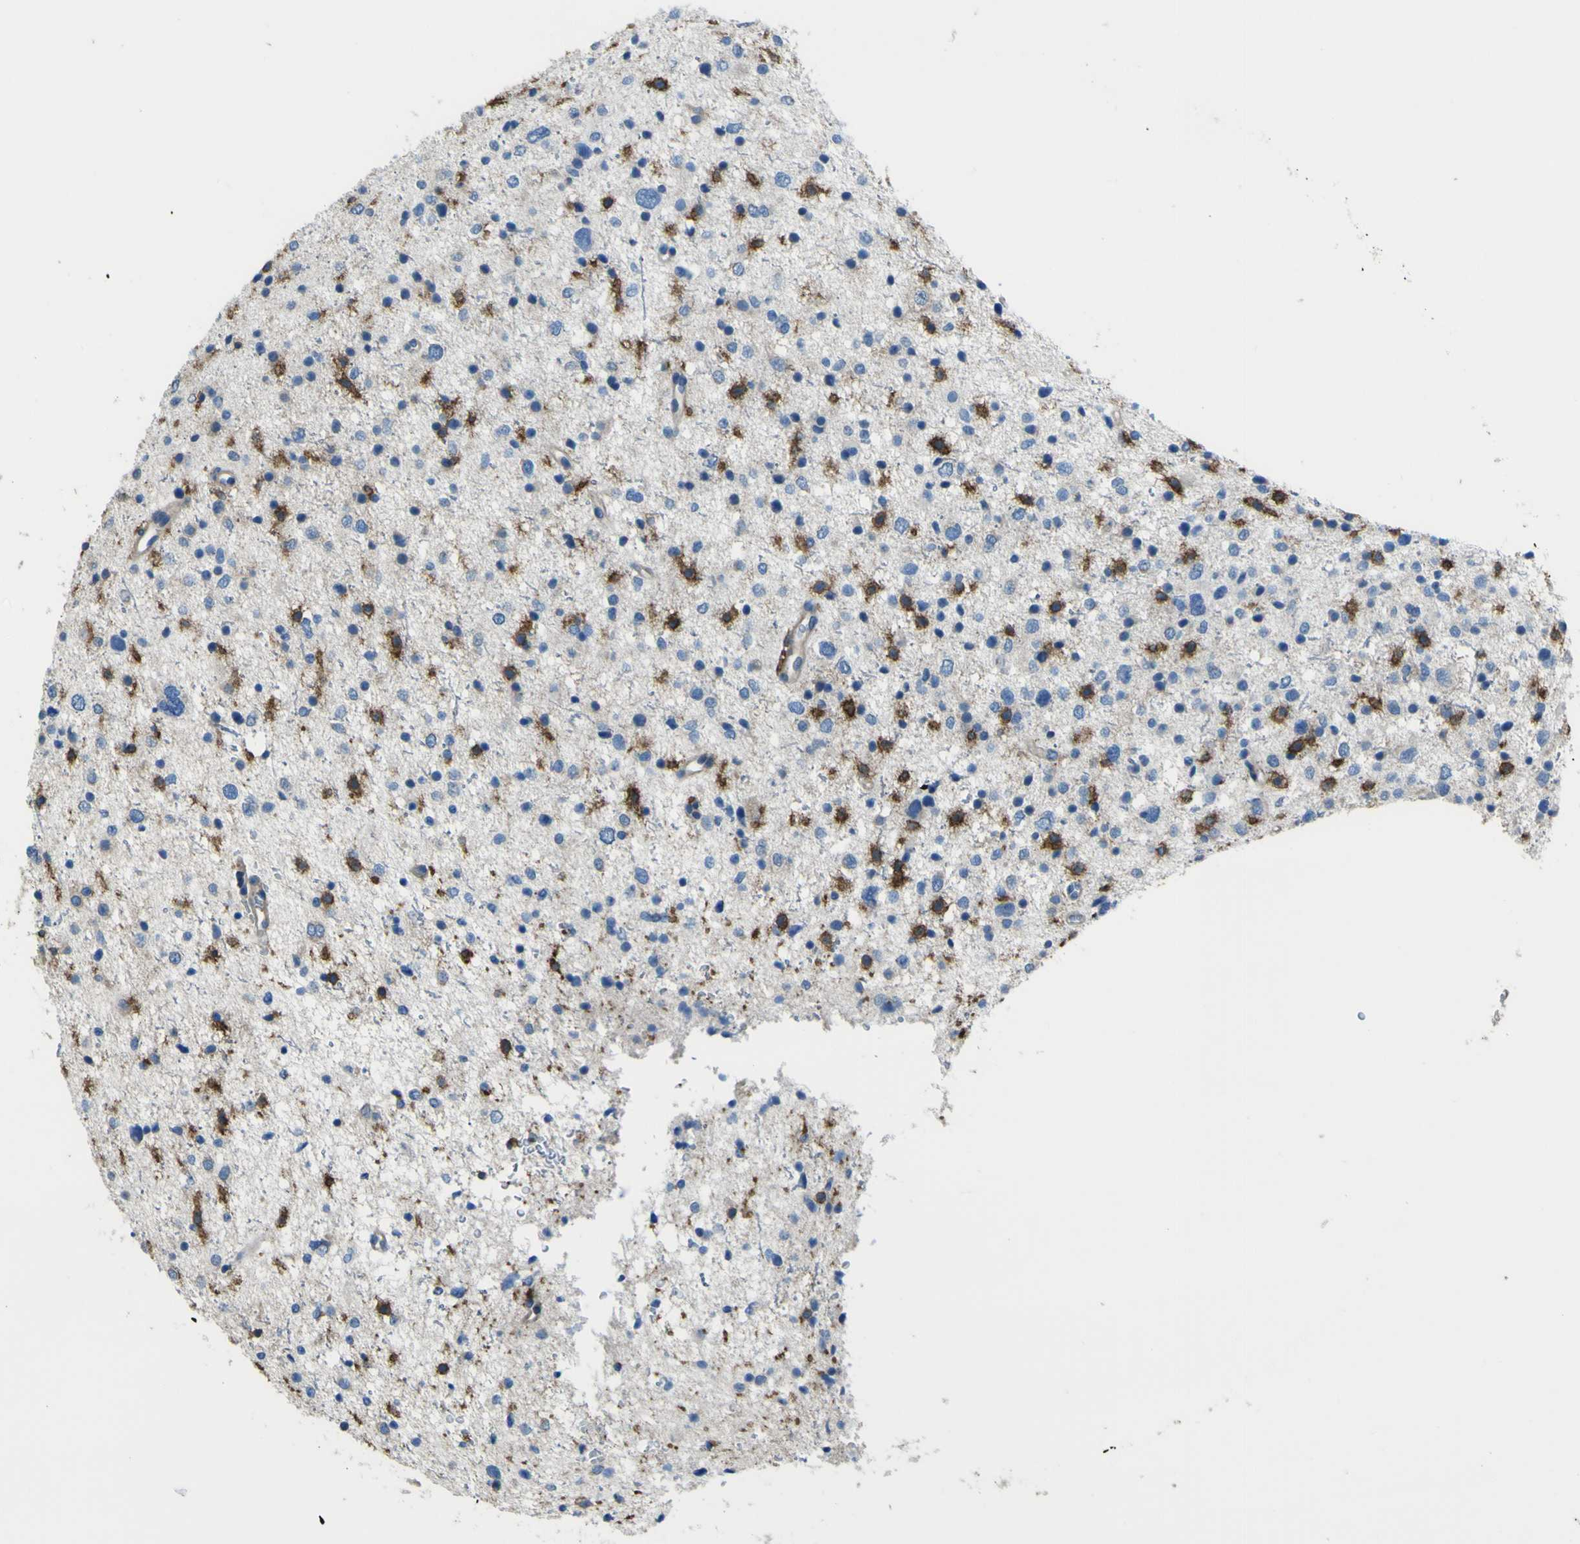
{"staining": {"intensity": "moderate", "quantity": "25%-75%", "location": "cytoplasmic/membranous"}, "tissue": "glioma", "cell_type": "Tumor cells", "image_type": "cancer", "snomed": [{"axis": "morphology", "description": "Glioma, malignant, Low grade"}, {"axis": "topography", "description": "Brain"}], "caption": "Approximately 25%-75% of tumor cells in malignant low-grade glioma exhibit moderate cytoplasmic/membranous protein expression as visualized by brown immunohistochemical staining.", "gene": "LAIR1", "patient": {"sex": "female", "age": 37}}